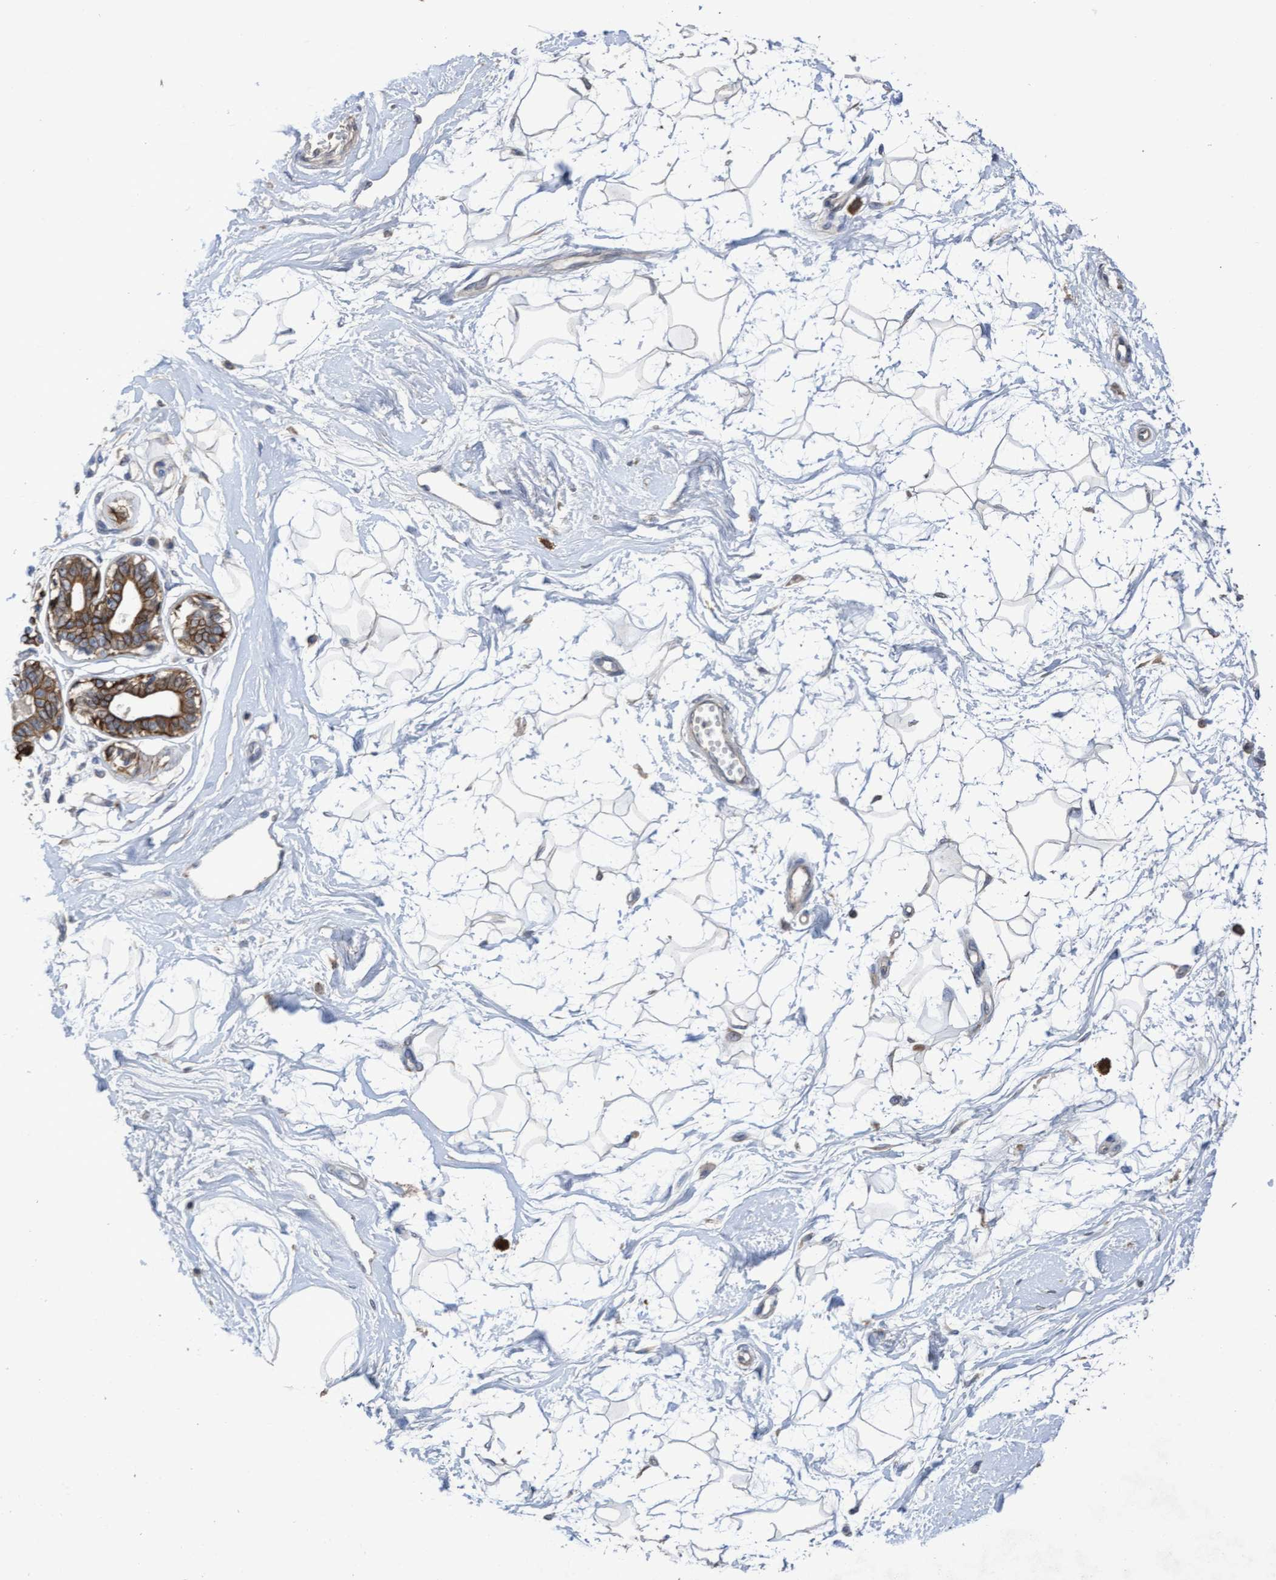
{"staining": {"intensity": "moderate", "quantity": "25%-75%", "location": "cytoplasmic/membranous"}, "tissue": "breast", "cell_type": "Adipocytes", "image_type": "normal", "snomed": [{"axis": "morphology", "description": "Normal tissue, NOS"}, {"axis": "topography", "description": "Breast"}], "caption": "Immunohistochemistry image of normal breast stained for a protein (brown), which reveals medium levels of moderate cytoplasmic/membranous expression in approximately 25%-75% of adipocytes.", "gene": "KRT24", "patient": {"sex": "female", "age": 45}}